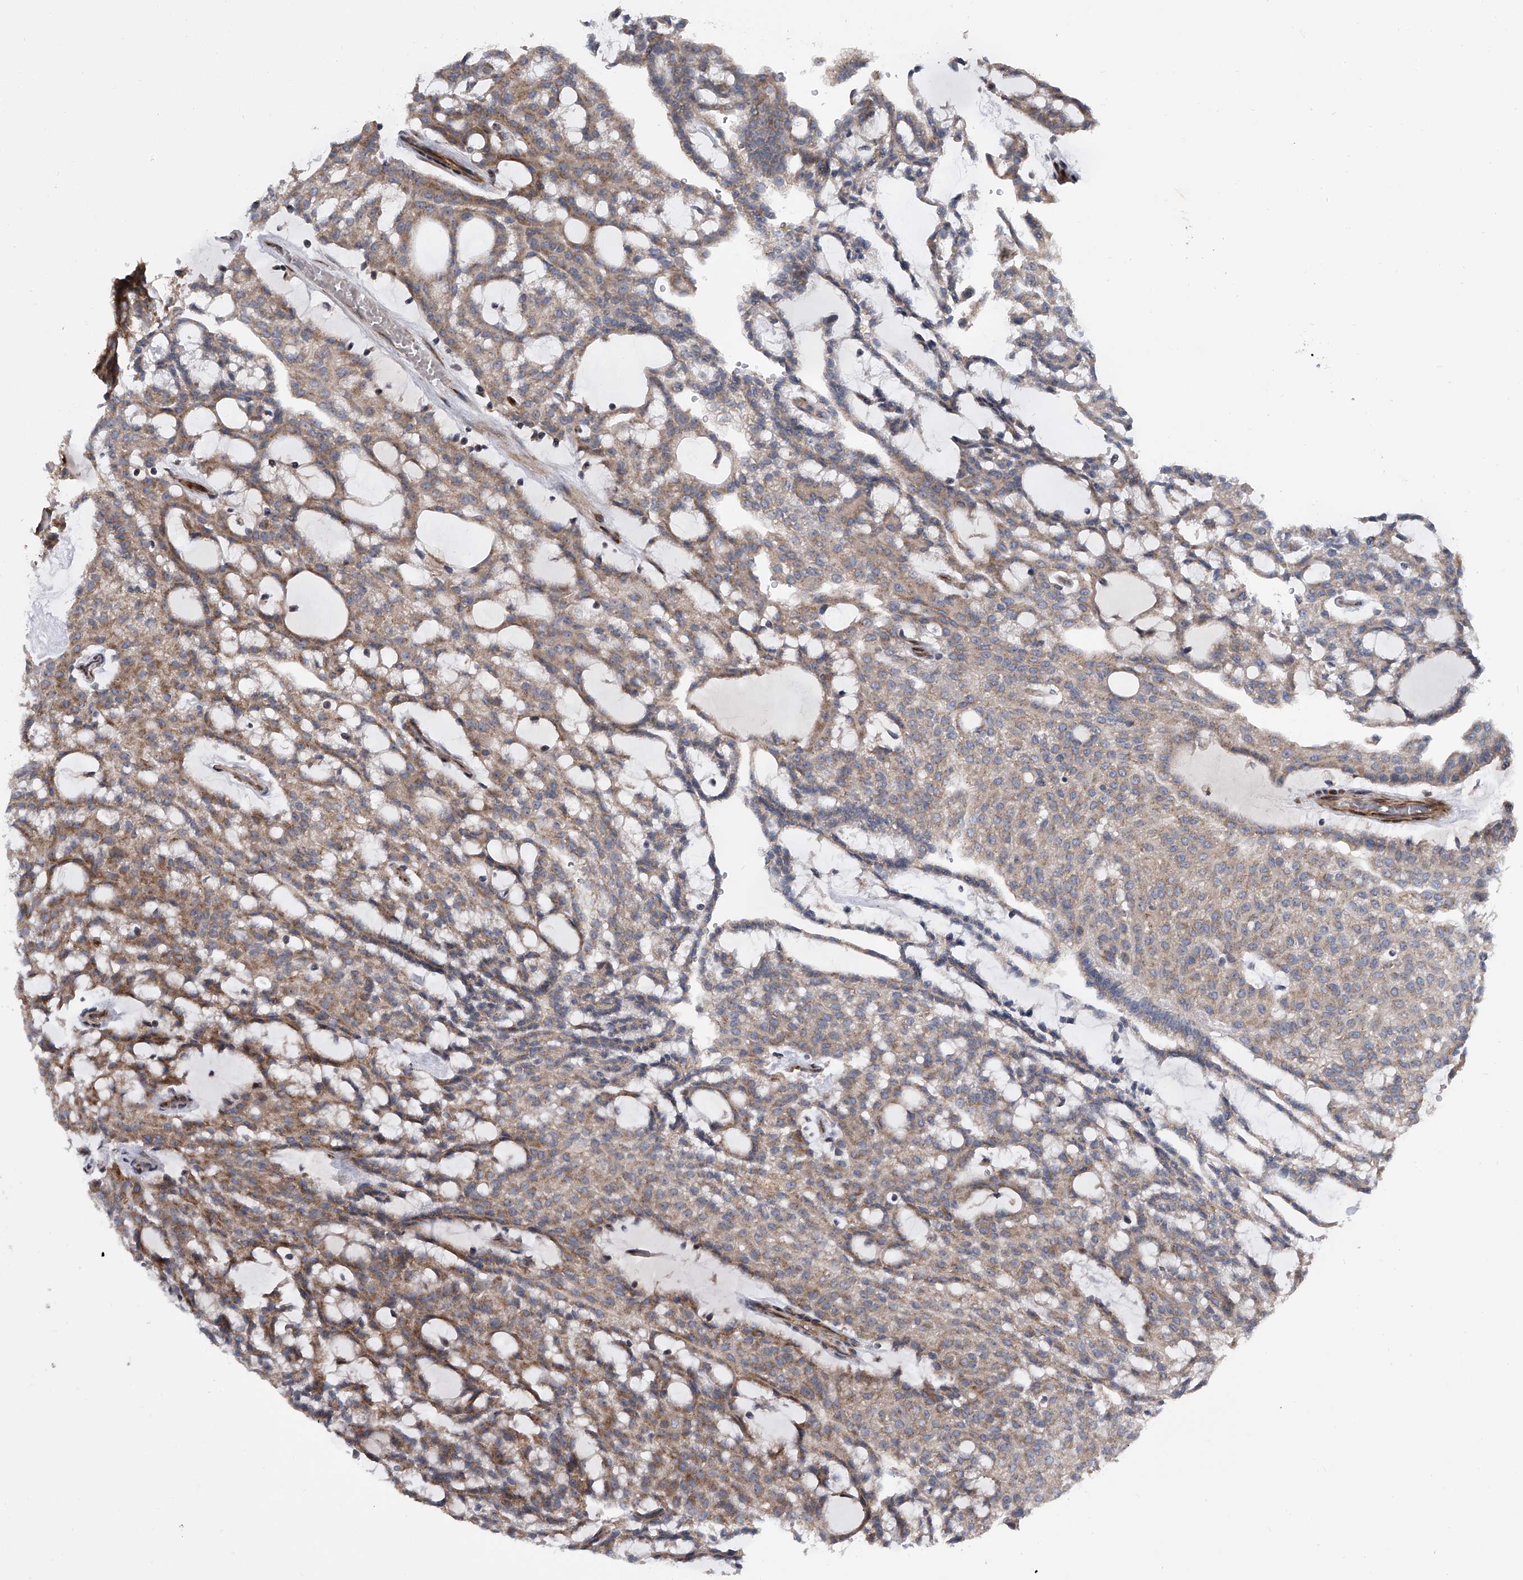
{"staining": {"intensity": "moderate", "quantity": "25%-75%", "location": "cytoplasmic/membranous"}, "tissue": "renal cancer", "cell_type": "Tumor cells", "image_type": "cancer", "snomed": [{"axis": "morphology", "description": "Adenocarcinoma, NOS"}, {"axis": "topography", "description": "Kidney"}], "caption": "This micrograph shows immunohistochemistry staining of renal adenocarcinoma, with medium moderate cytoplasmic/membranous staining in about 25%-75% of tumor cells.", "gene": "DLGAP2", "patient": {"sex": "male", "age": 63}}